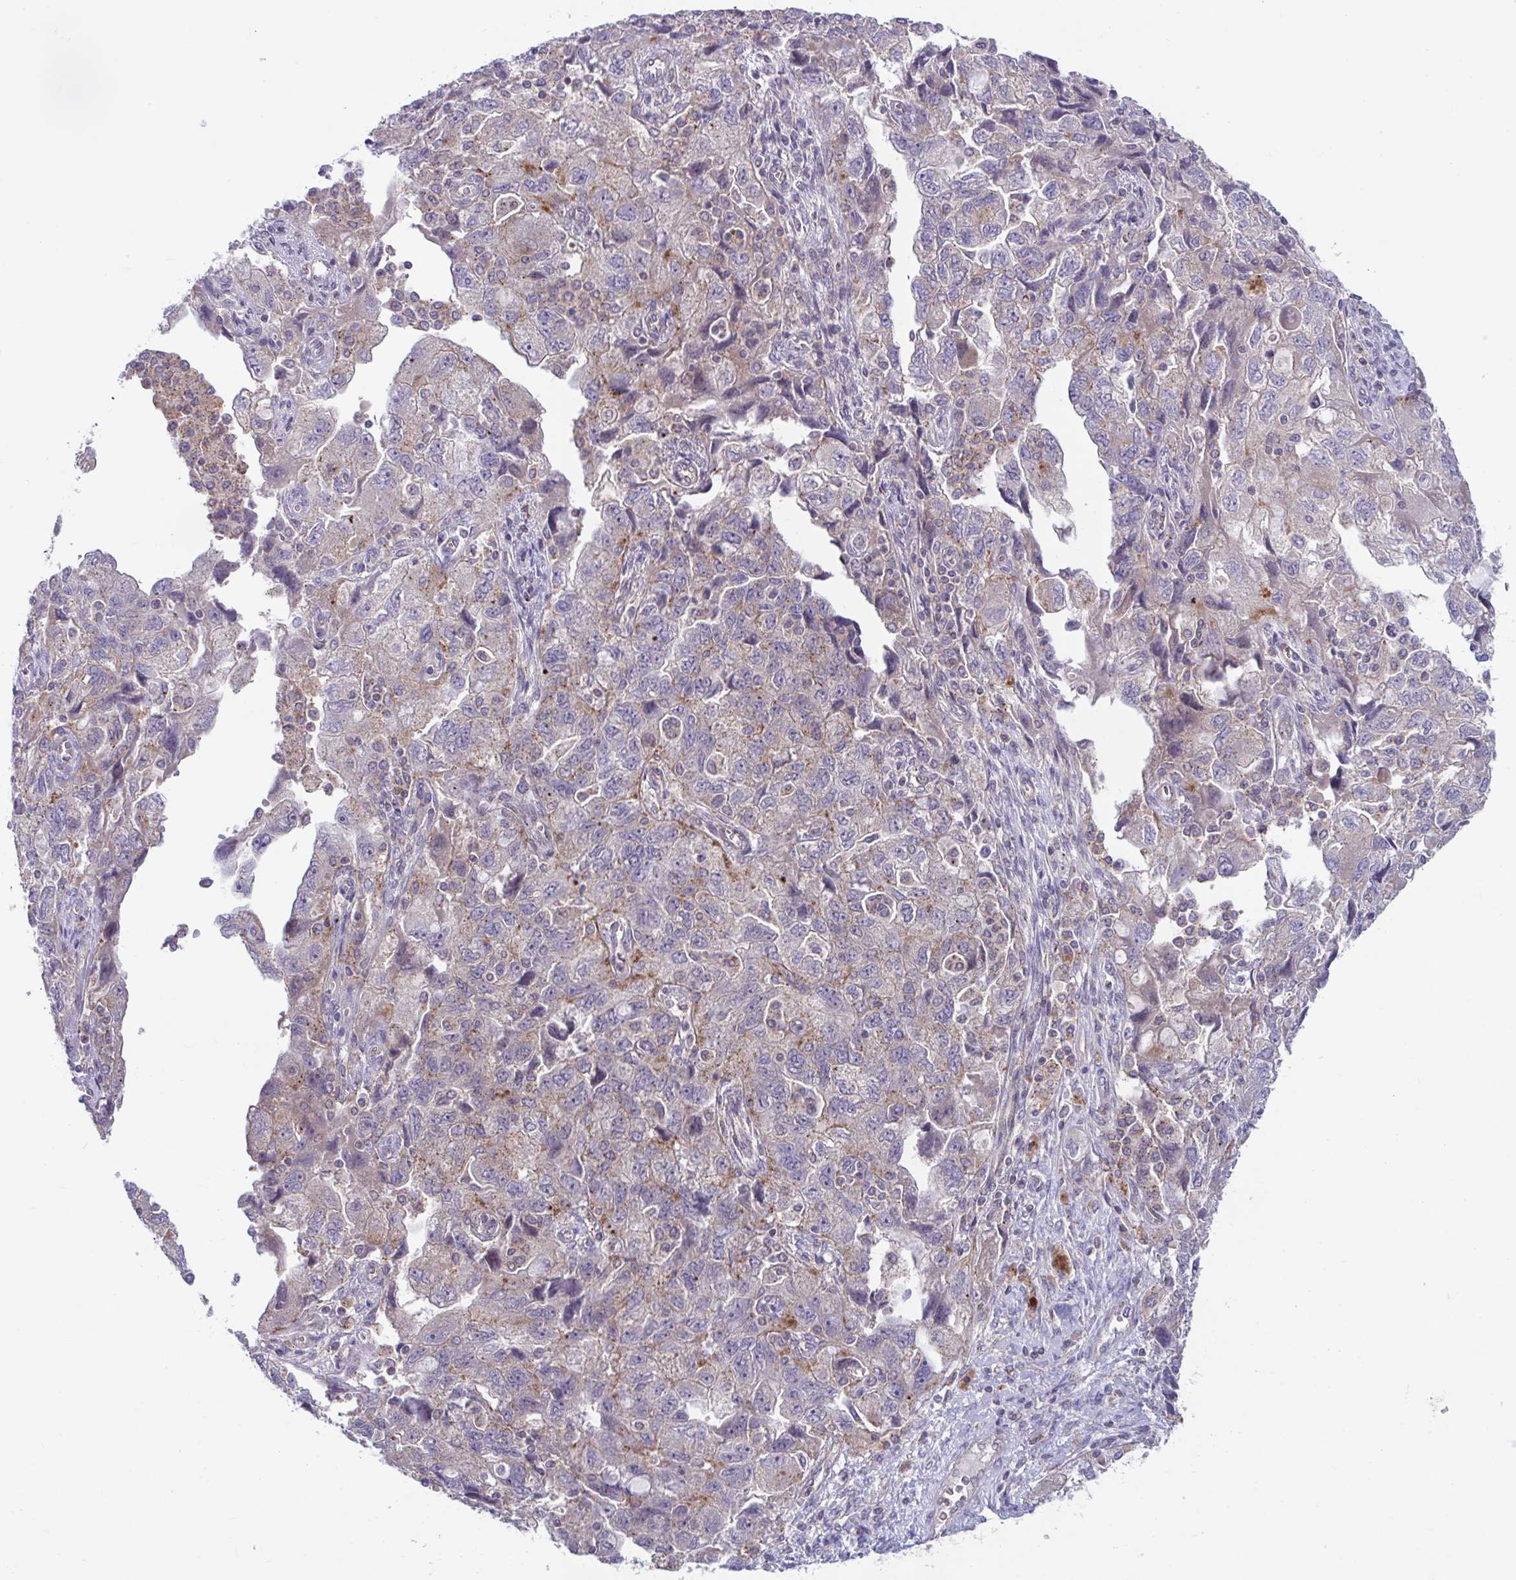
{"staining": {"intensity": "weak", "quantity": "<25%", "location": "cytoplasmic/membranous"}, "tissue": "ovarian cancer", "cell_type": "Tumor cells", "image_type": "cancer", "snomed": [{"axis": "morphology", "description": "Carcinoma, NOS"}, {"axis": "morphology", "description": "Cystadenocarcinoma, serous, NOS"}, {"axis": "topography", "description": "Ovary"}], "caption": "The IHC micrograph has no significant positivity in tumor cells of ovarian serous cystadenocarcinoma tissue.", "gene": "IST1", "patient": {"sex": "female", "age": 69}}